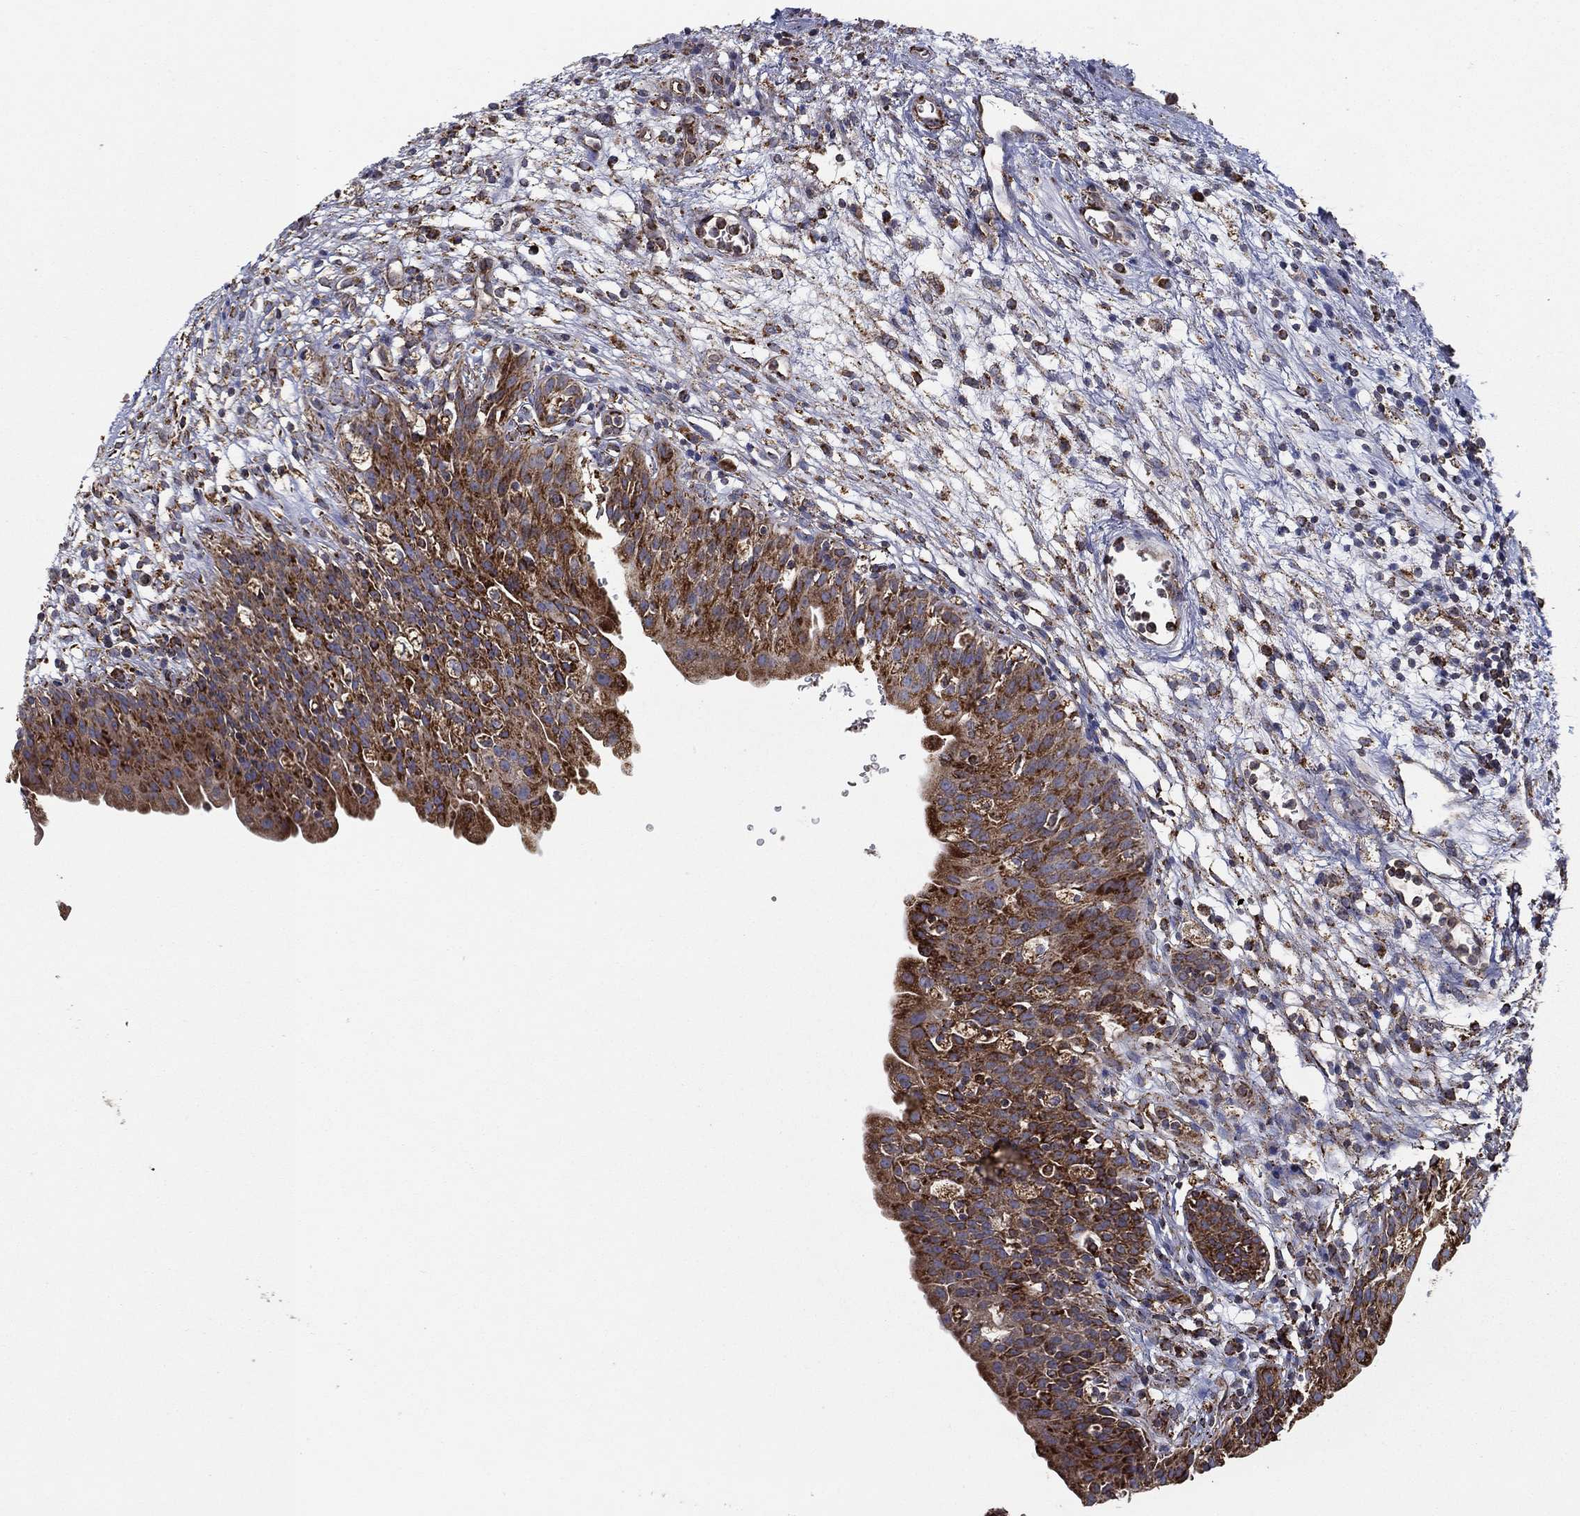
{"staining": {"intensity": "strong", "quantity": ">75%", "location": "cytoplasmic/membranous"}, "tissue": "urinary bladder", "cell_type": "Urothelial cells", "image_type": "normal", "snomed": [{"axis": "morphology", "description": "Normal tissue, NOS"}, {"axis": "topography", "description": "Urinary bladder"}], "caption": "DAB immunohistochemical staining of normal urinary bladder demonstrates strong cytoplasmic/membranous protein positivity in approximately >75% of urothelial cells. (Brightfield microscopy of DAB IHC at high magnification).", "gene": "MT", "patient": {"sex": "male", "age": 76}}